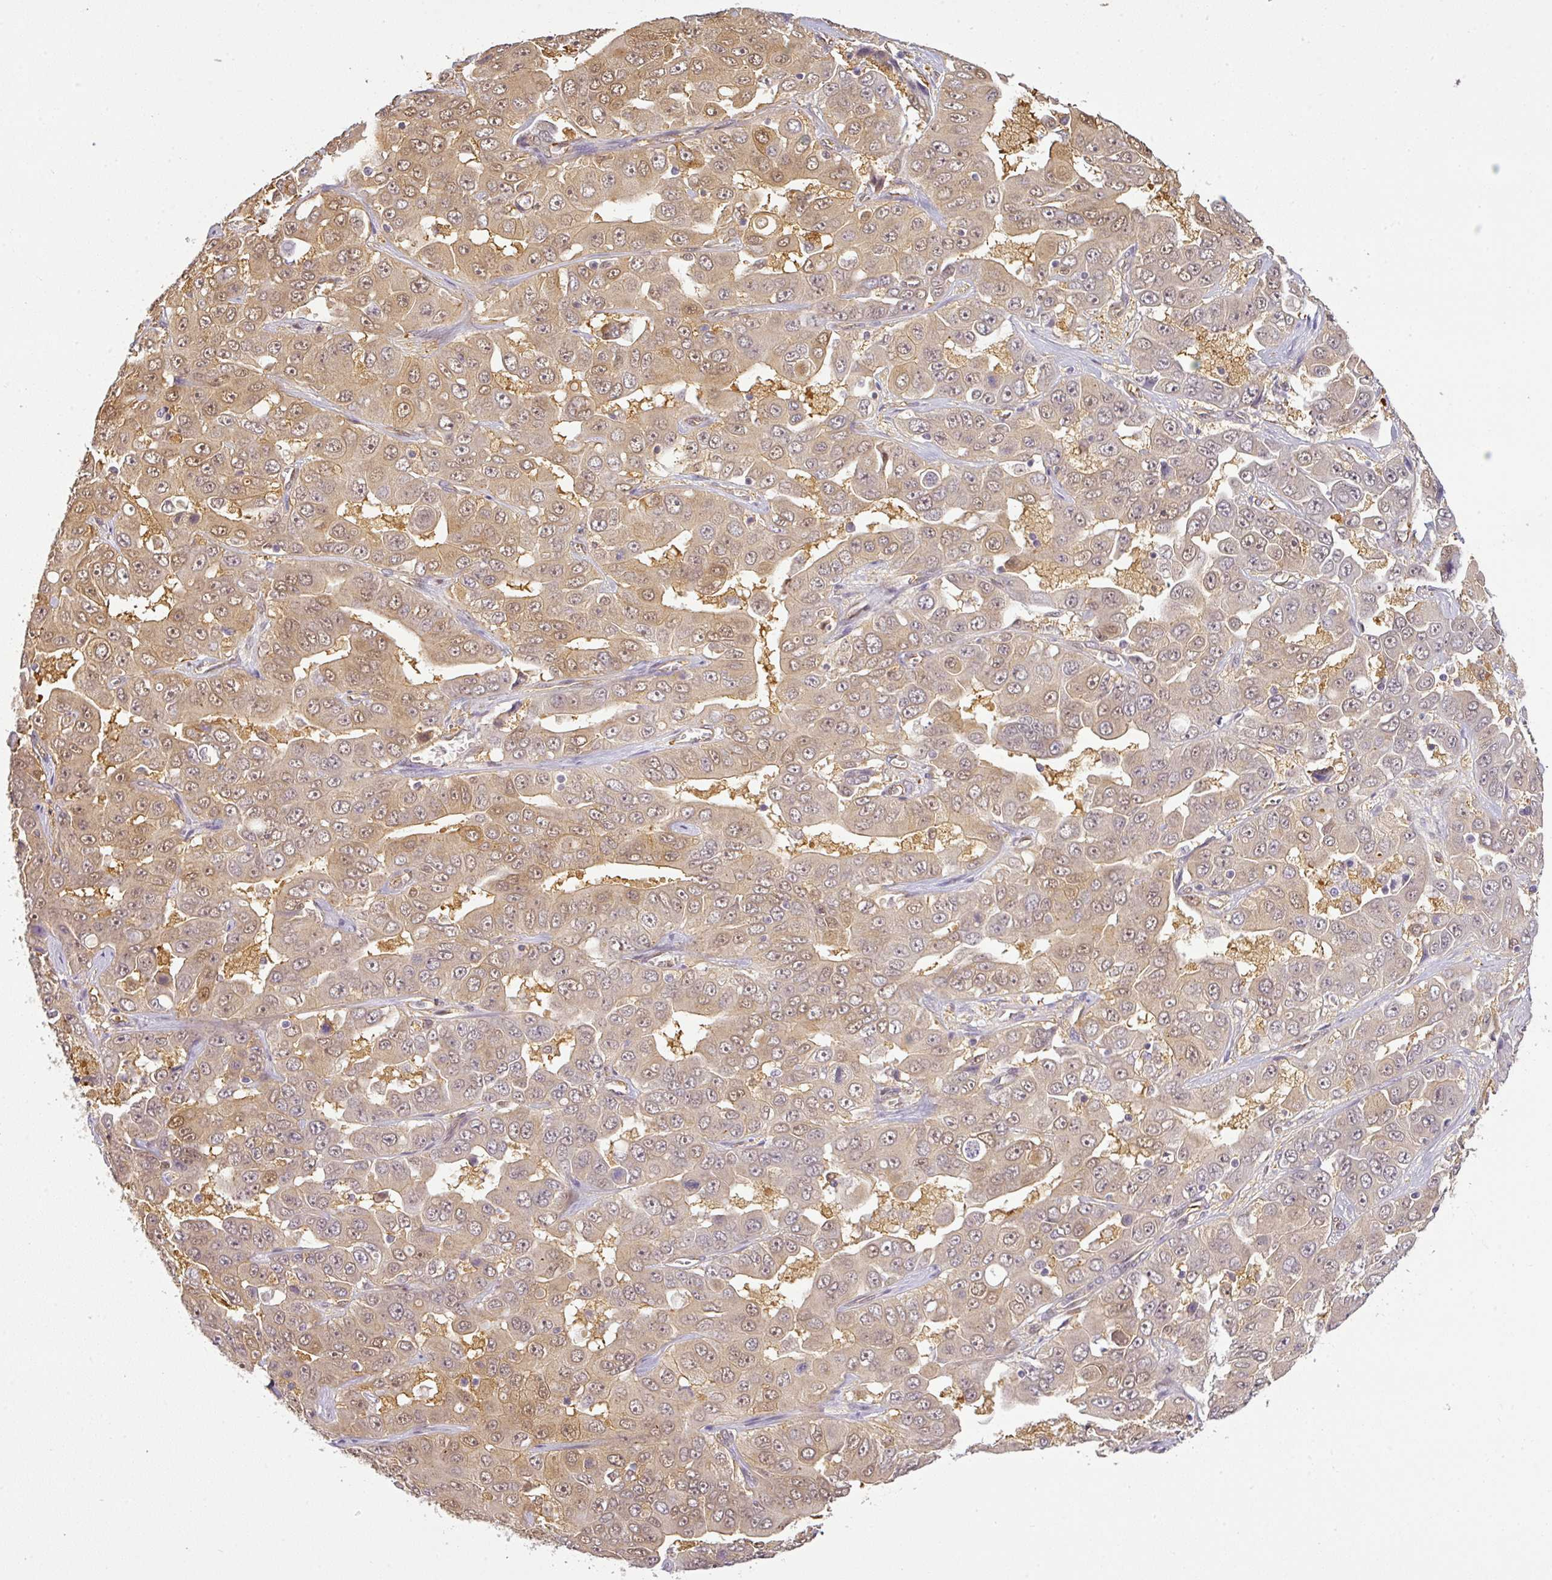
{"staining": {"intensity": "weak", "quantity": ">75%", "location": "cytoplasmic/membranous"}, "tissue": "liver cancer", "cell_type": "Tumor cells", "image_type": "cancer", "snomed": [{"axis": "morphology", "description": "Cholangiocarcinoma"}, {"axis": "topography", "description": "Liver"}], "caption": "Liver cancer tissue reveals weak cytoplasmic/membranous expression in about >75% of tumor cells (DAB (3,3'-diaminobenzidine) IHC, brown staining for protein, blue staining for nuclei).", "gene": "ANKRD18A", "patient": {"sex": "female", "age": 52}}